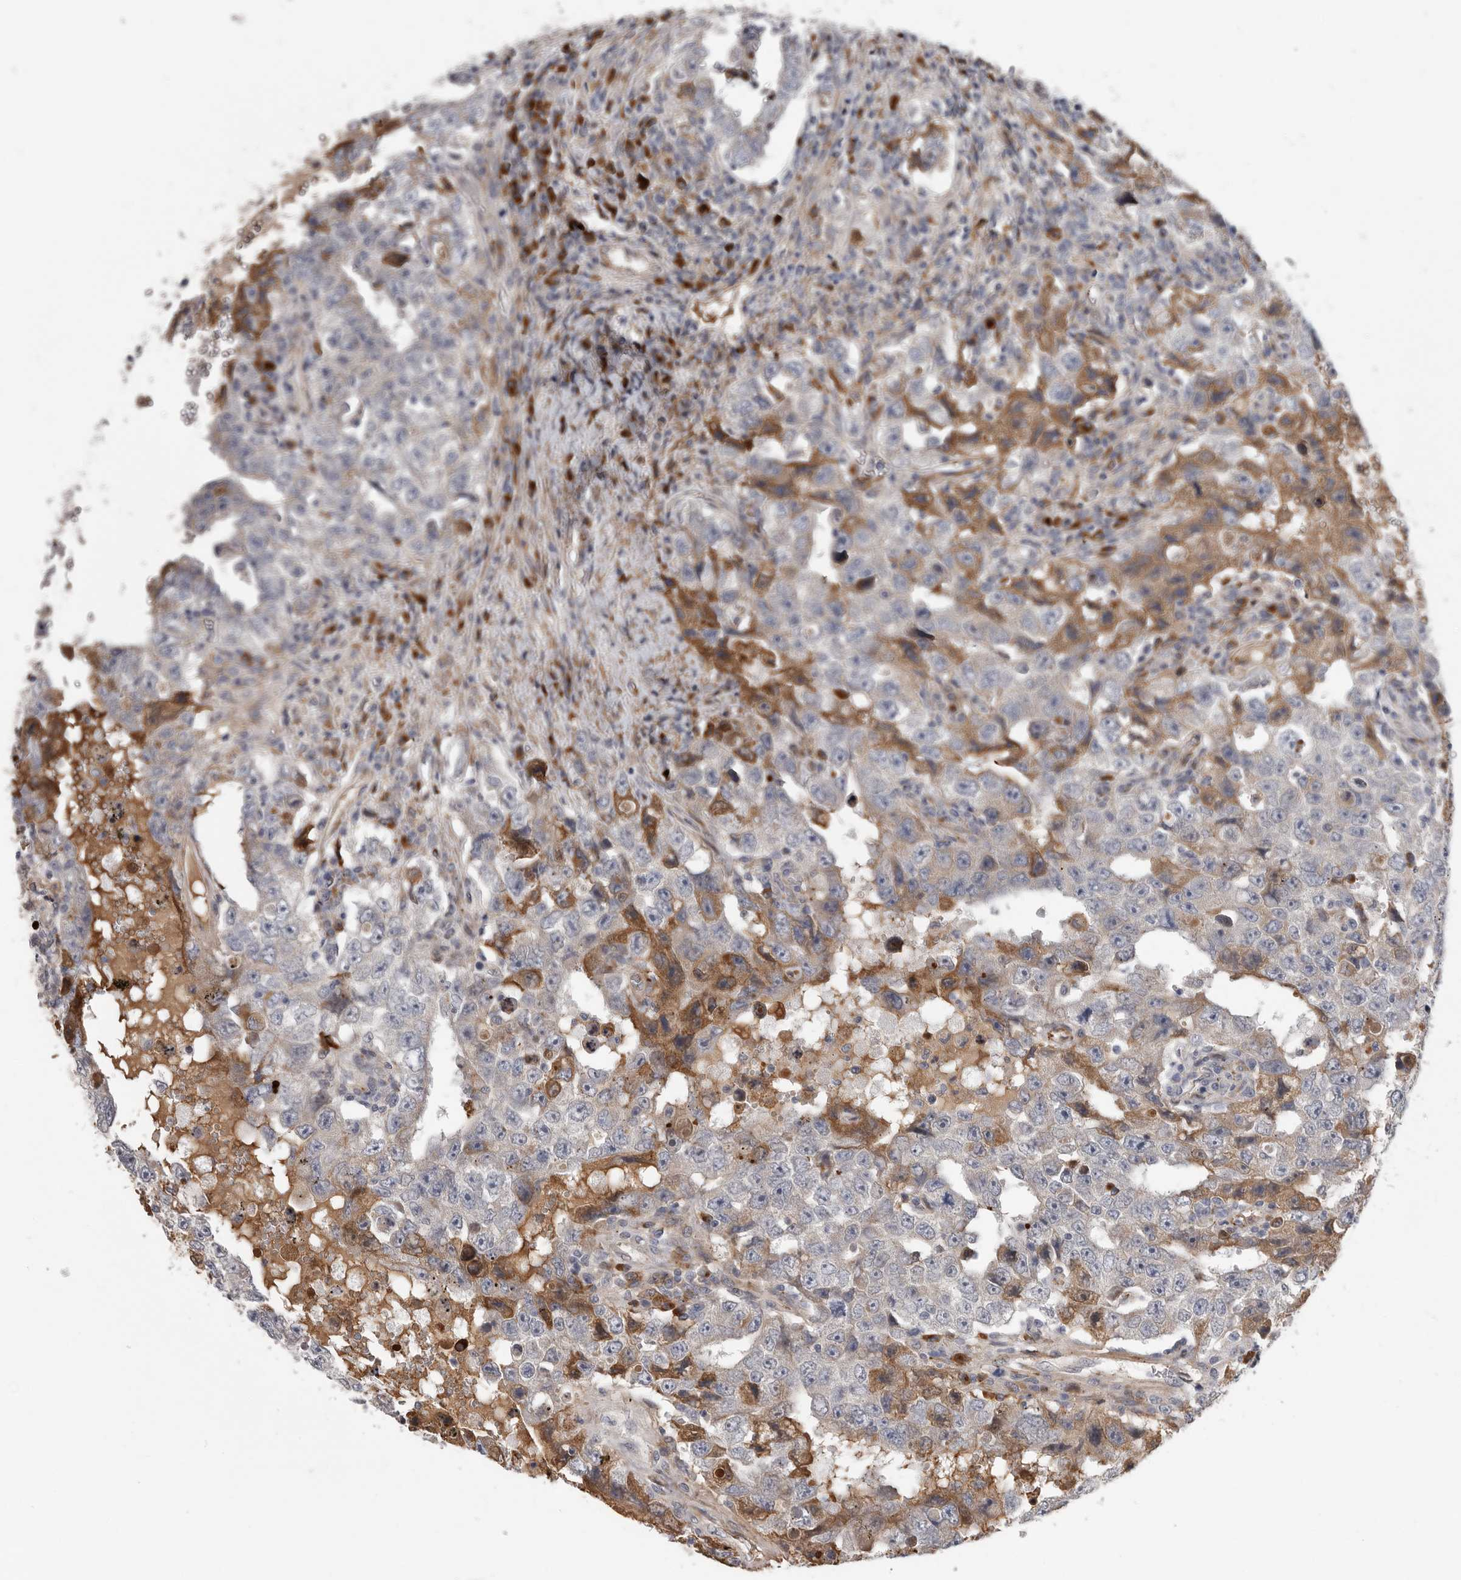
{"staining": {"intensity": "moderate", "quantity": "25%-75%", "location": "cytoplasmic/membranous"}, "tissue": "testis cancer", "cell_type": "Tumor cells", "image_type": "cancer", "snomed": [{"axis": "morphology", "description": "Carcinoma, Embryonal, NOS"}, {"axis": "topography", "description": "Testis"}], "caption": "Tumor cells show medium levels of moderate cytoplasmic/membranous positivity in approximately 25%-75% of cells in human testis embryonal carcinoma. (IHC, brightfield microscopy, high magnification).", "gene": "ATXN3L", "patient": {"sex": "male", "age": 26}}